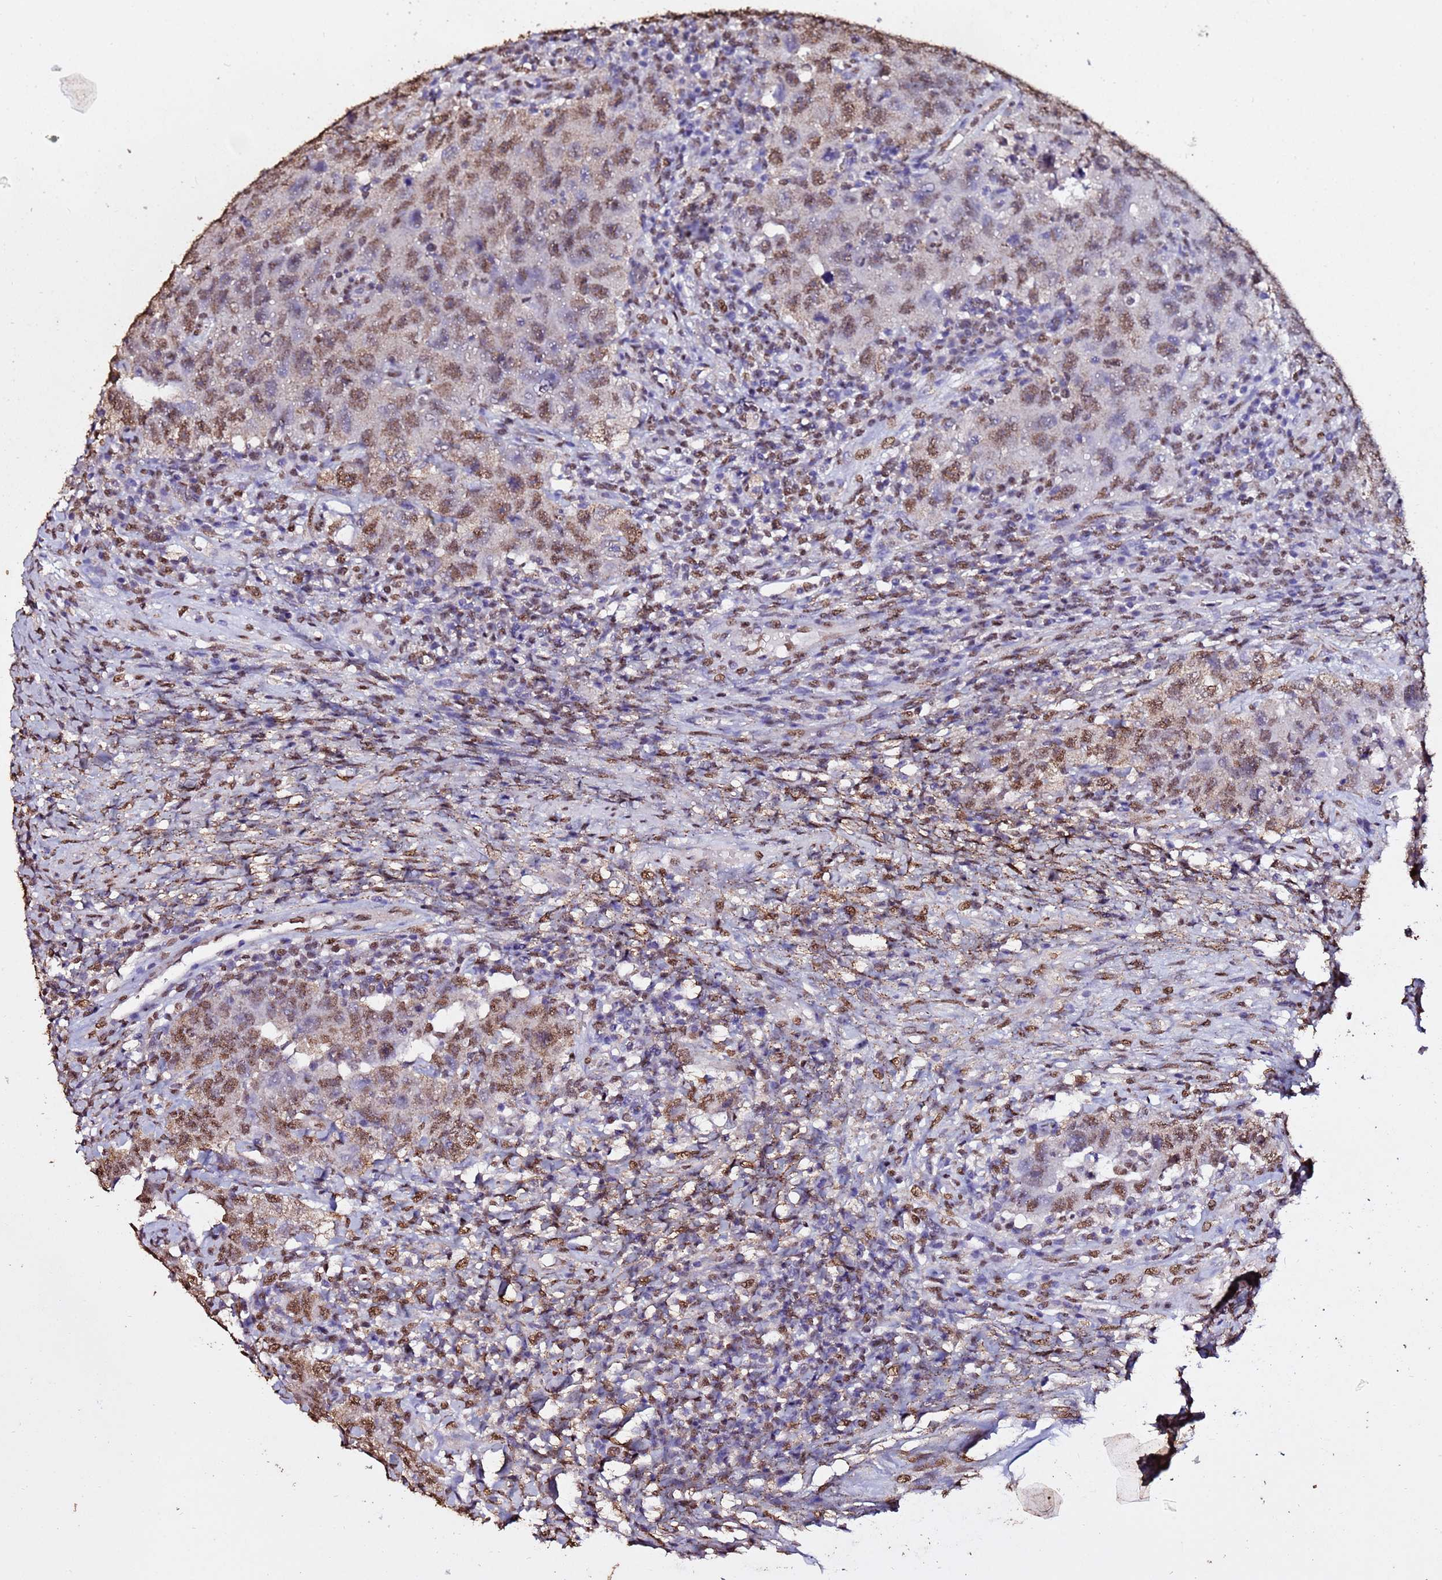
{"staining": {"intensity": "moderate", "quantity": ">75%", "location": "nuclear"}, "tissue": "testis cancer", "cell_type": "Tumor cells", "image_type": "cancer", "snomed": [{"axis": "morphology", "description": "Carcinoma, Embryonal, NOS"}, {"axis": "topography", "description": "Testis"}], "caption": "Moderate nuclear staining is identified in about >75% of tumor cells in testis embryonal carcinoma.", "gene": "TRIP6", "patient": {"sex": "male", "age": 26}}